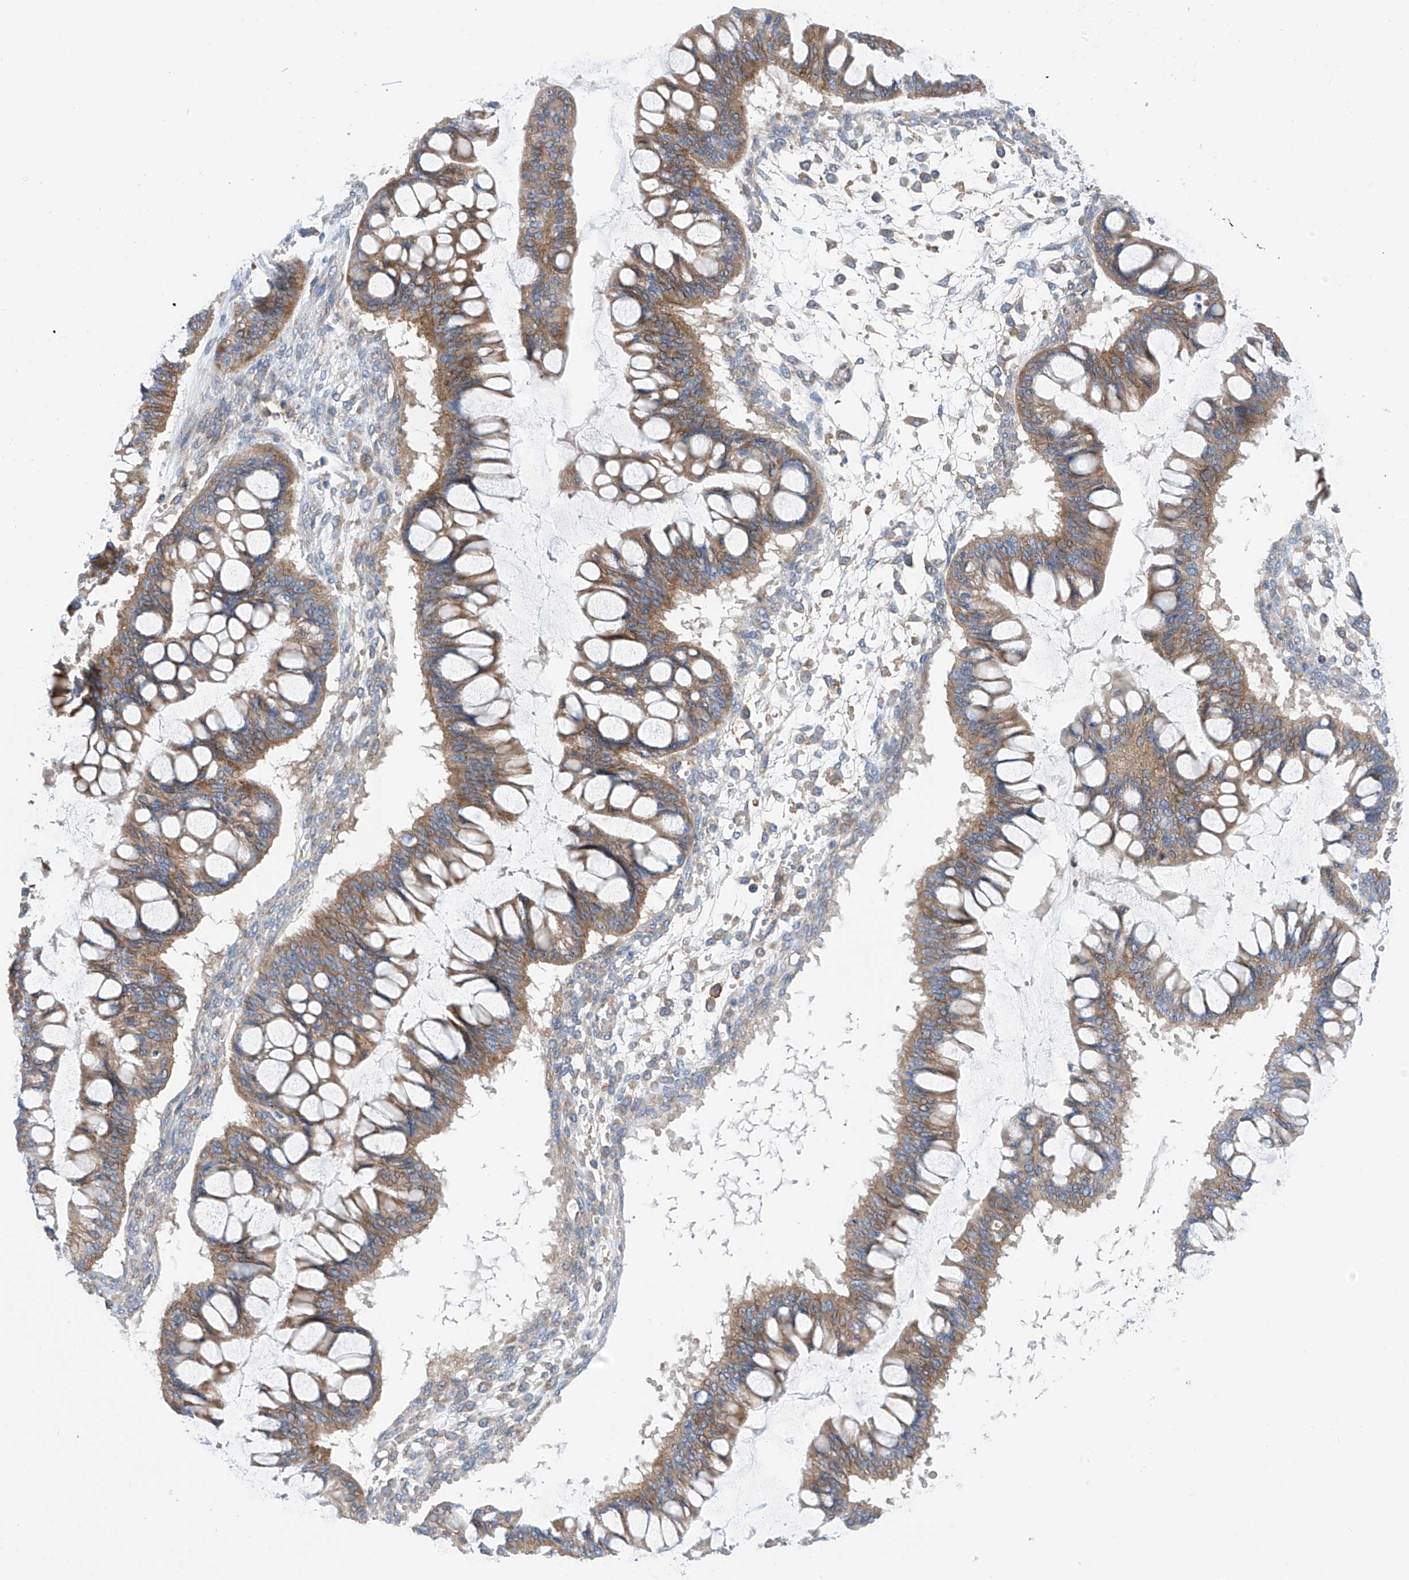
{"staining": {"intensity": "moderate", "quantity": ">75%", "location": "cytoplasmic/membranous"}, "tissue": "ovarian cancer", "cell_type": "Tumor cells", "image_type": "cancer", "snomed": [{"axis": "morphology", "description": "Cystadenocarcinoma, mucinous, NOS"}, {"axis": "topography", "description": "Ovary"}], "caption": "High-power microscopy captured an immunohistochemistry histopathology image of ovarian mucinous cystadenocarcinoma, revealing moderate cytoplasmic/membranous expression in approximately >75% of tumor cells. The staining was performed using DAB (3,3'-diaminobenzidine) to visualize the protein expression in brown, while the nuclei were stained in blue with hematoxylin (Magnification: 20x).", "gene": "P2RX7", "patient": {"sex": "female", "age": 73}}